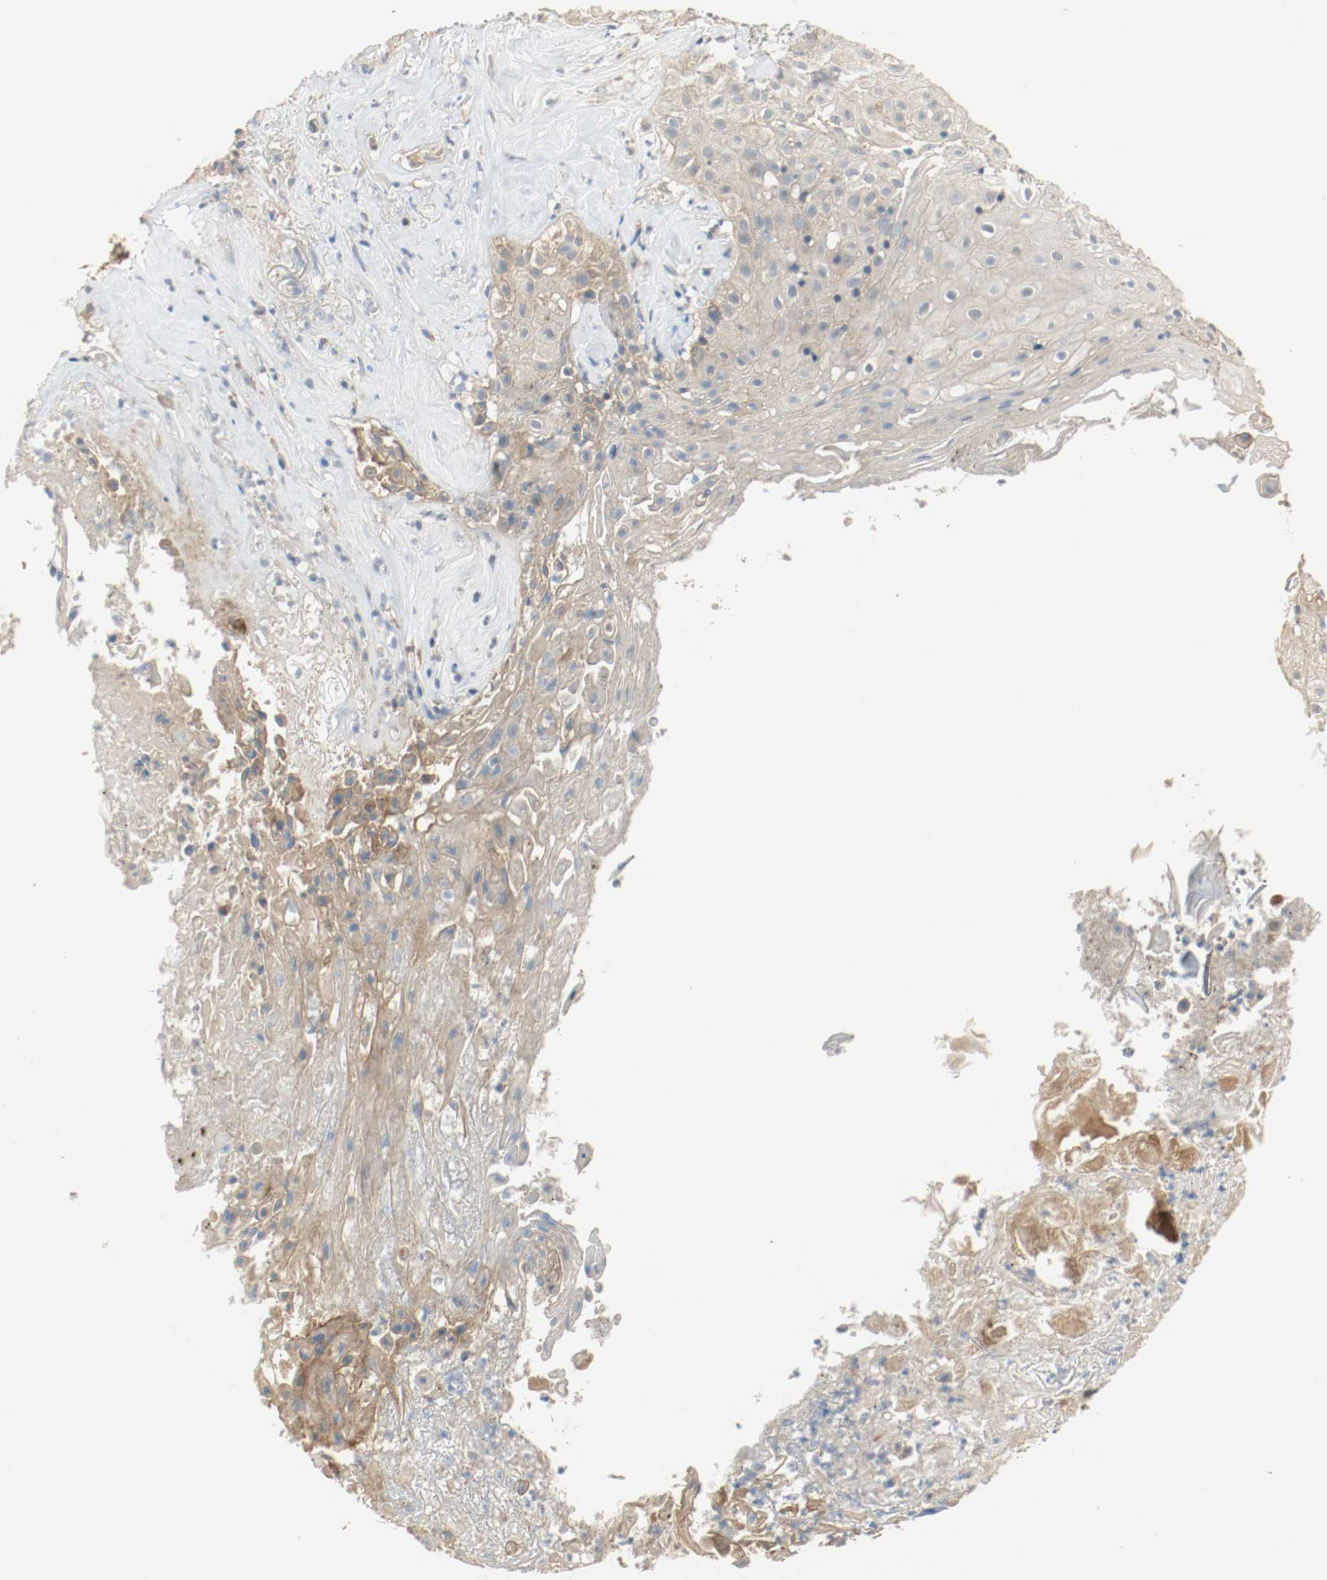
{"staining": {"intensity": "weak", "quantity": "25%-75%", "location": "cytoplasmic/membranous"}, "tissue": "skin cancer", "cell_type": "Tumor cells", "image_type": "cancer", "snomed": [{"axis": "morphology", "description": "Squamous cell carcinoma, NOS"}, {"axis": "topography", "description": "Skin"}], "caption": "Immunohistochemical staining of human skin cancer displays low levels of weak cytoplasmic/membranous protein staining in about 25%-75% of tumor cells.", "gene": "MELTF", "patient": {"sex": "male", "age": 65}}